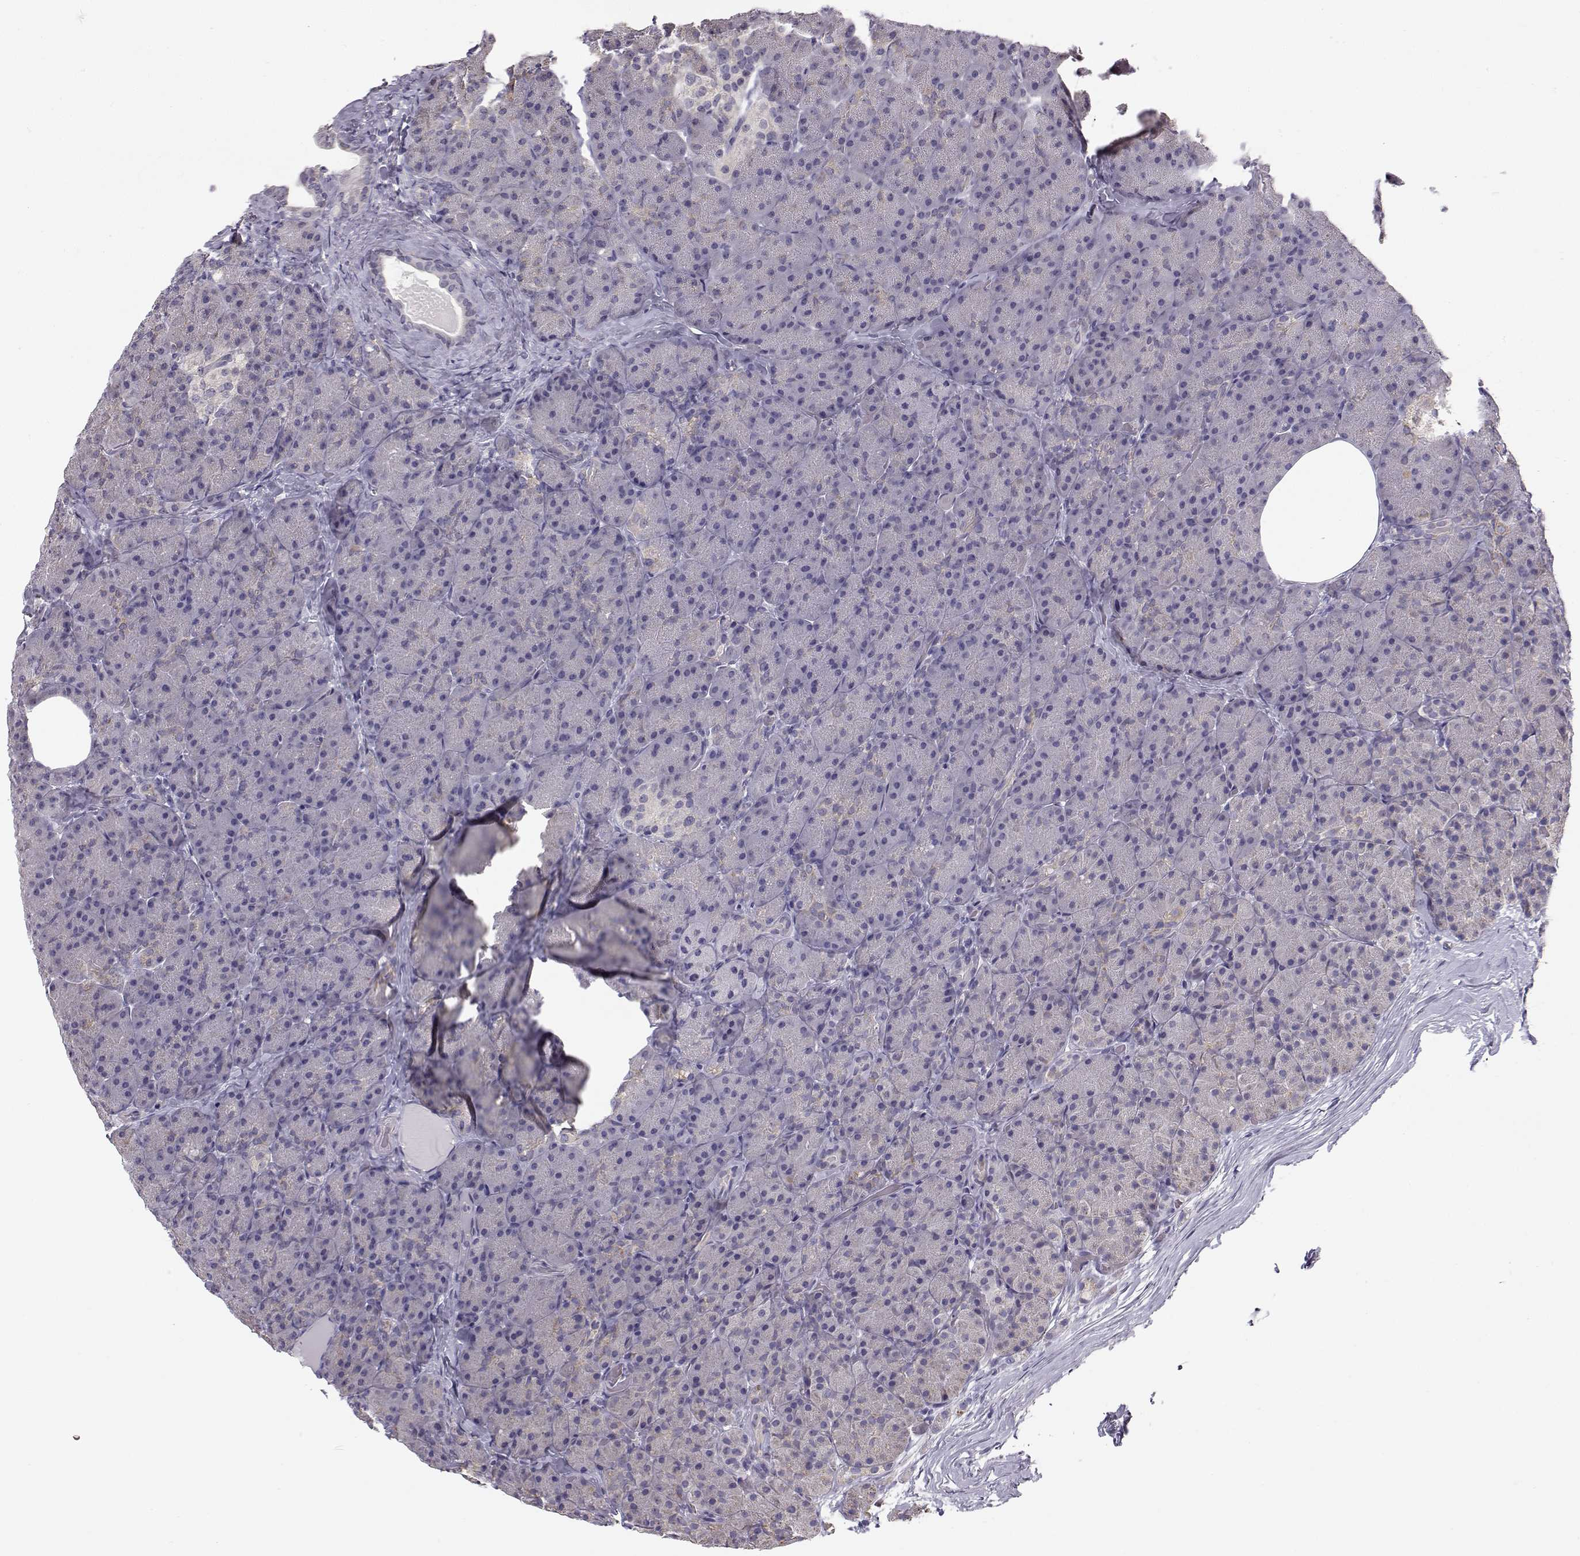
{"staining": {"intensity": "negative", "quantity": "none", "location": "none"}, "tissue": "pancreas", "cell_type": "Exocrine glandular cells", "image_type": "normal", "snomed": [{"axis": "morphology", "description": "Normal tissue, NOS"}, {"axis": "topography", "description": "Pancreas"}], "caption": "Image shows no significant protein positivity in exocrine glandular cells of unremarkable pancreas.", "gene": "KCNMB4", "patient": {"sex": "male", "age": 57}}